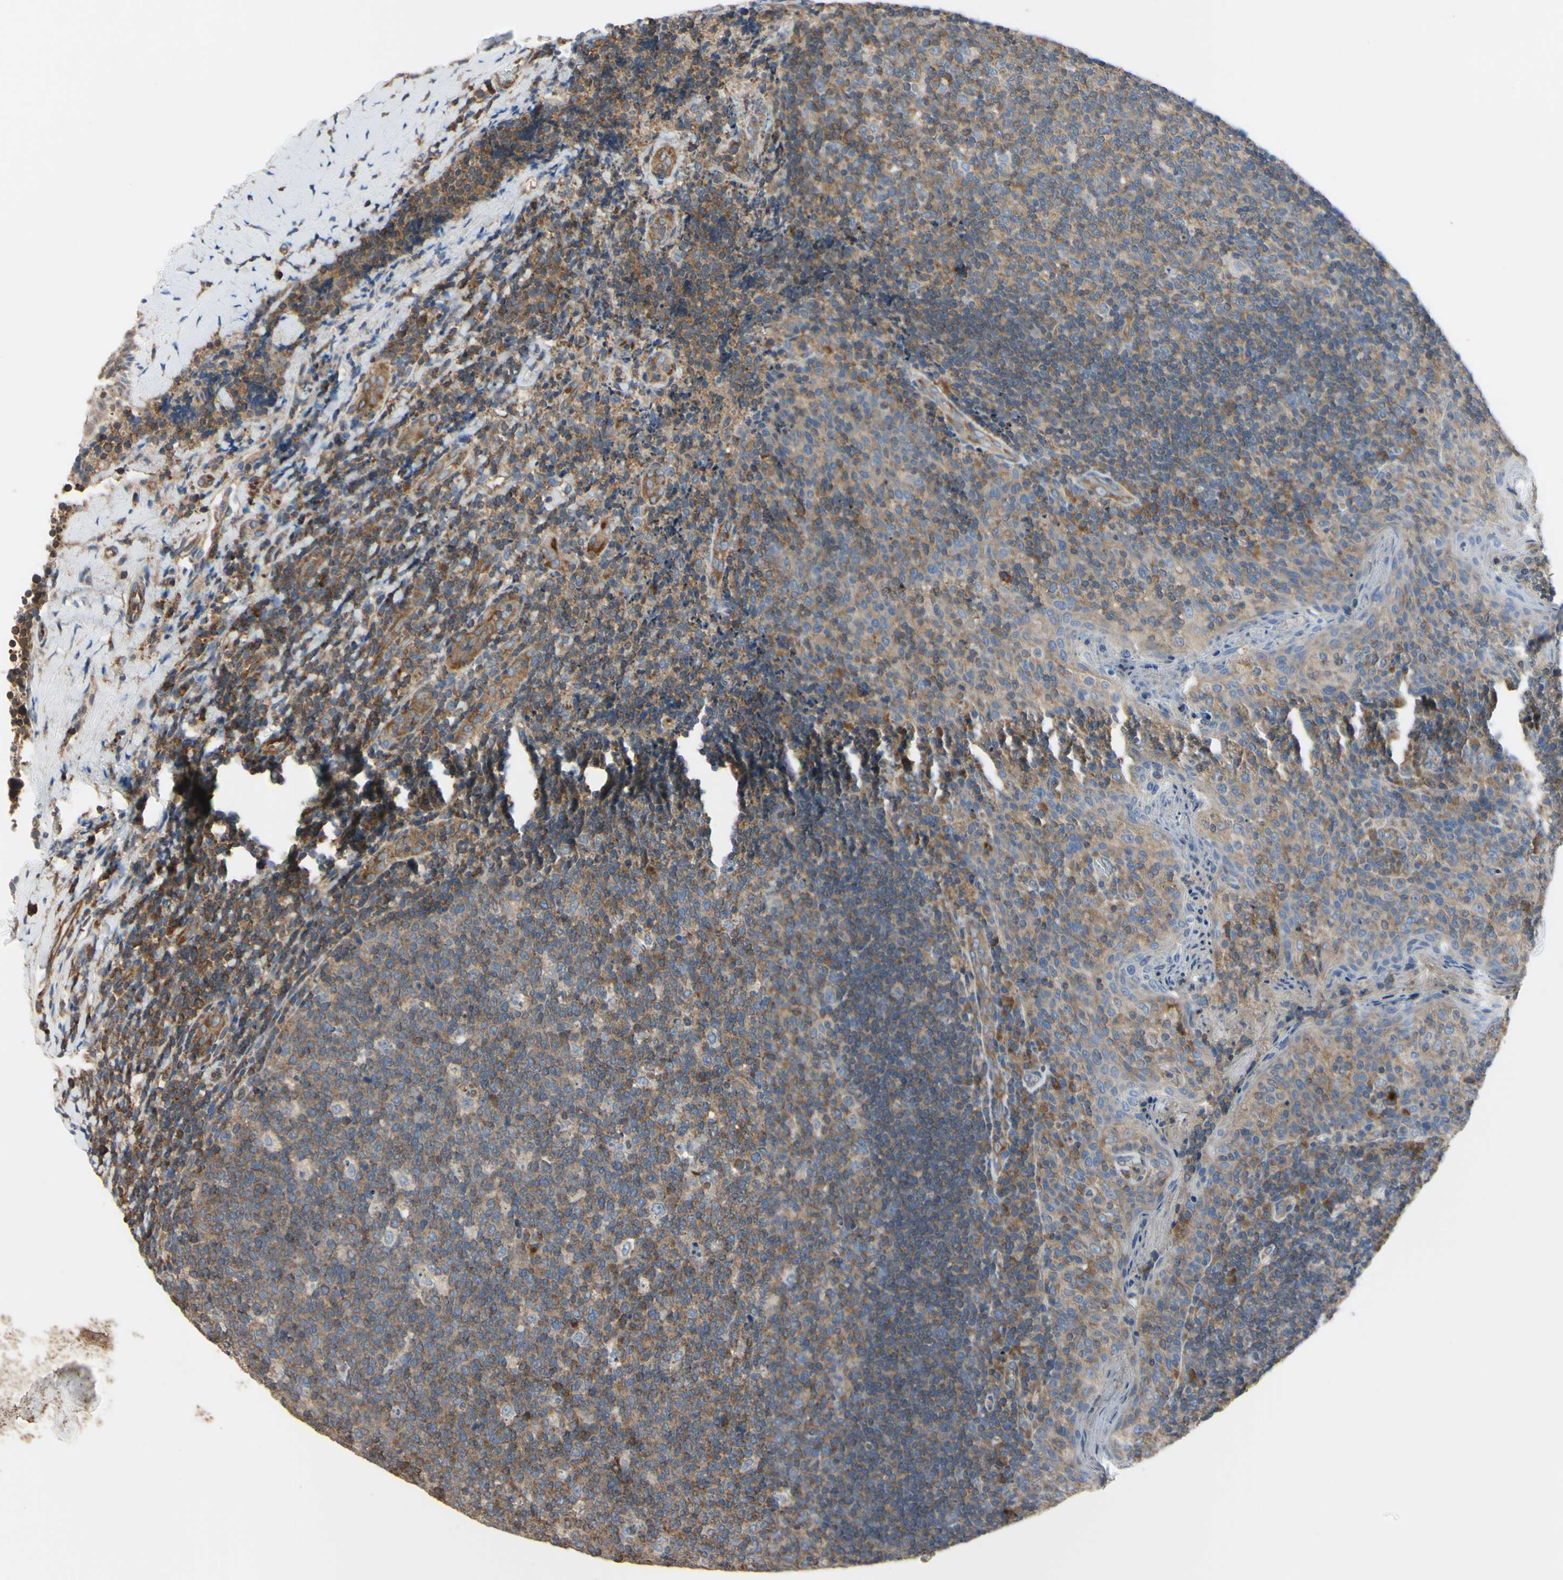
{"staining": {"intensity": "moderate", "quantity": ">75%", "location": "cytoplasmic/membranous"}, "tissue": "tonsil", "cell_type": "Germinal center cells", "image_type": "normal", "snomed": [{"axis": "morphology", "description": "Normal tissue, NOS"}, {"axis": "topography", "description": "Tonsil"}], "caption": "DAB immunohistochemical staining of normal tonsil shows moderate cytoplasmic/membranous protein positivity in about >75% of germinal center cells. (Stains: DAB in brown, nuclei in blue, Microscopy: brightfield microscopy at high magnification).", "gene": "BECN1", "patient": {"sex": "male", "age": 17}}